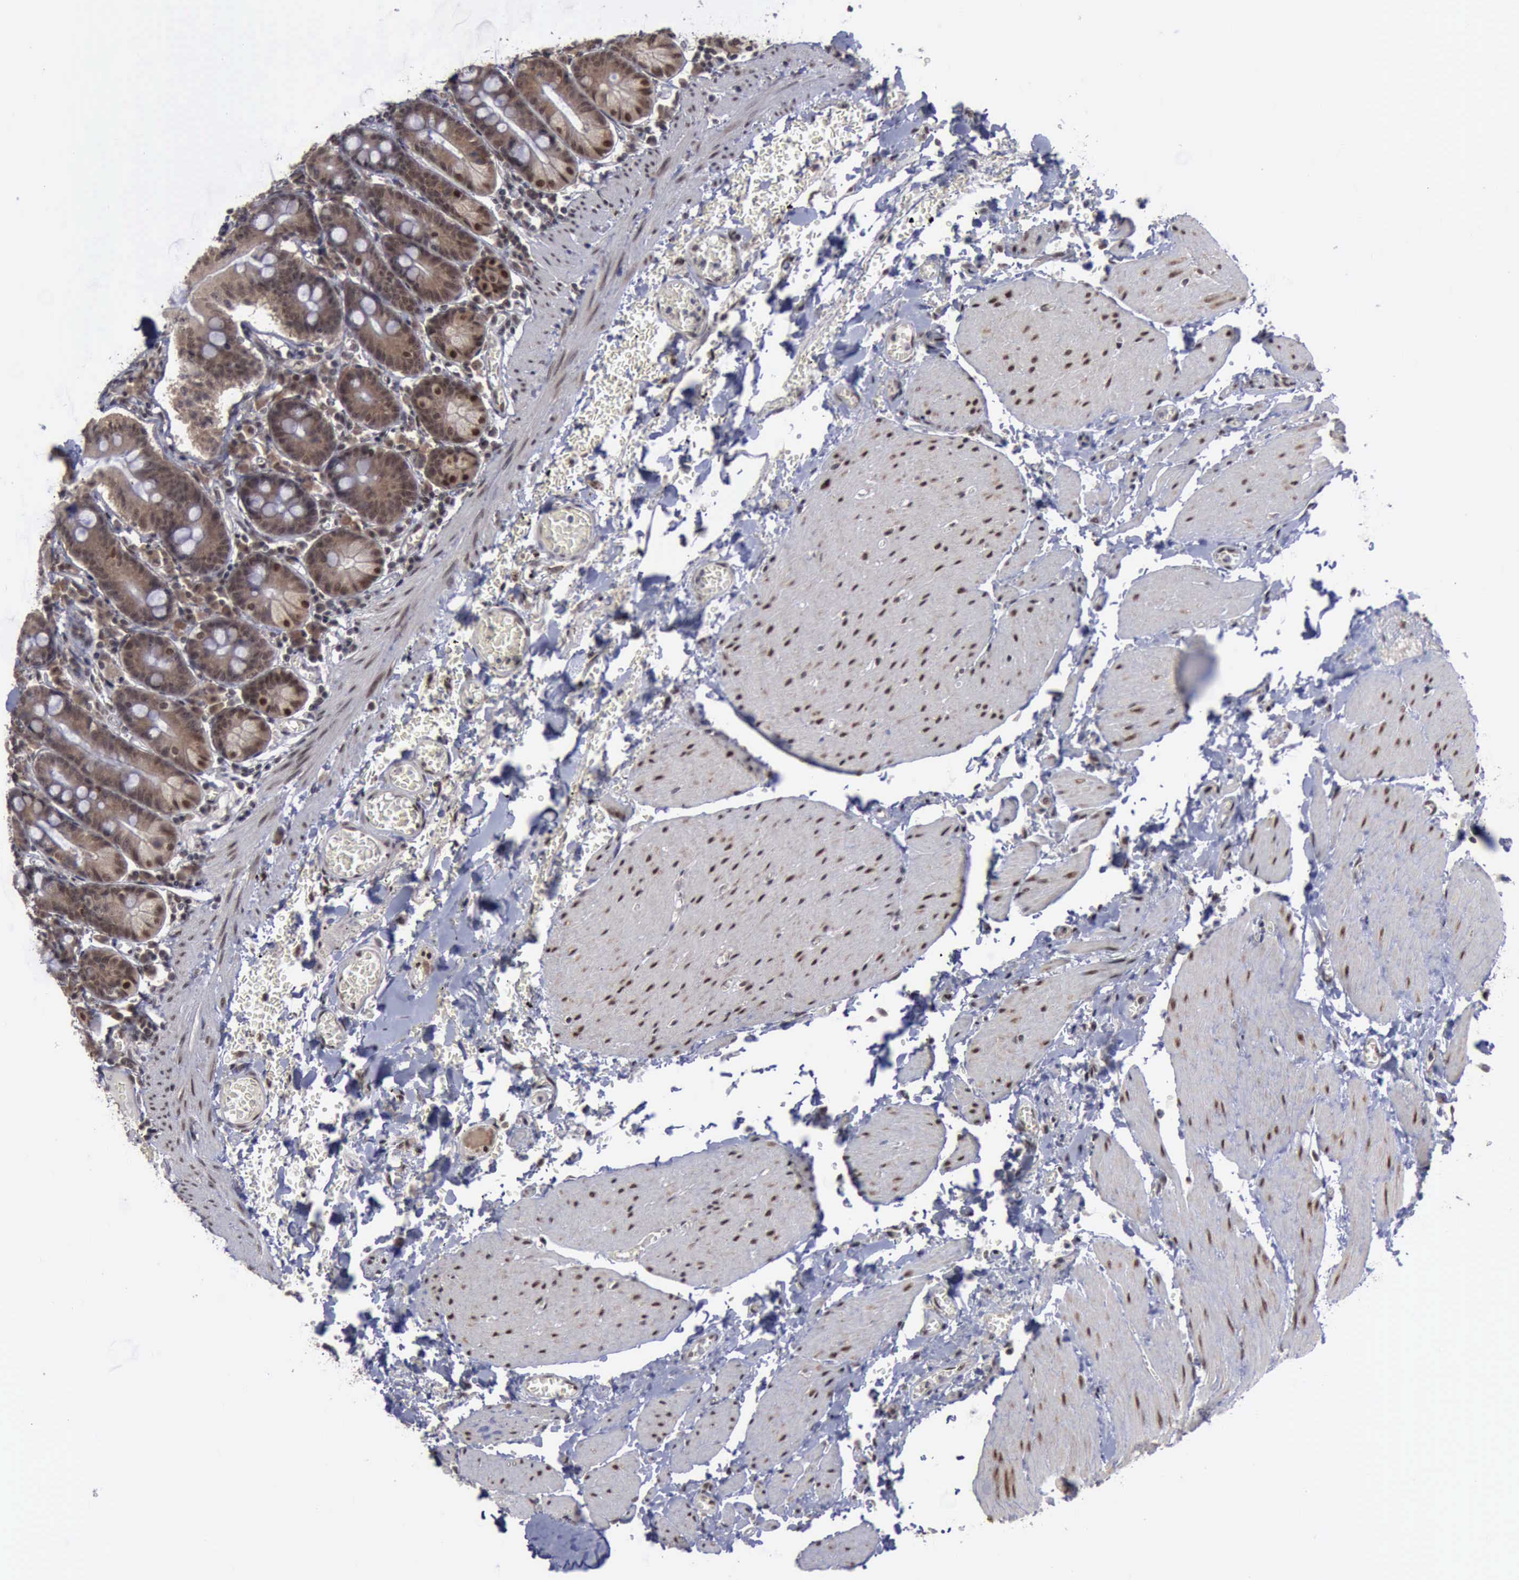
{"staining": {"intensity": "moderate", "quantity": "25%-75%", "location": "cytoplasmic/membranous,nuclear"}, "tissue": "small intestine", "cell_type": "Glandular cells", "image_type": "normal", "snomed": [{"axis": "morphology", "description": "Normal tissue, NOS"}, {"axis": "topography", "description": "Small intestine"}], "caption": "This photomicrograph exhibits IHC staining of normal human small intestine, with medium moderate cytoplasmic/membranous,nuclear staining in about 25%-75% of glandular cells.", "gene": "RTCB", "patient": {"sex": "male", "age": 71}}